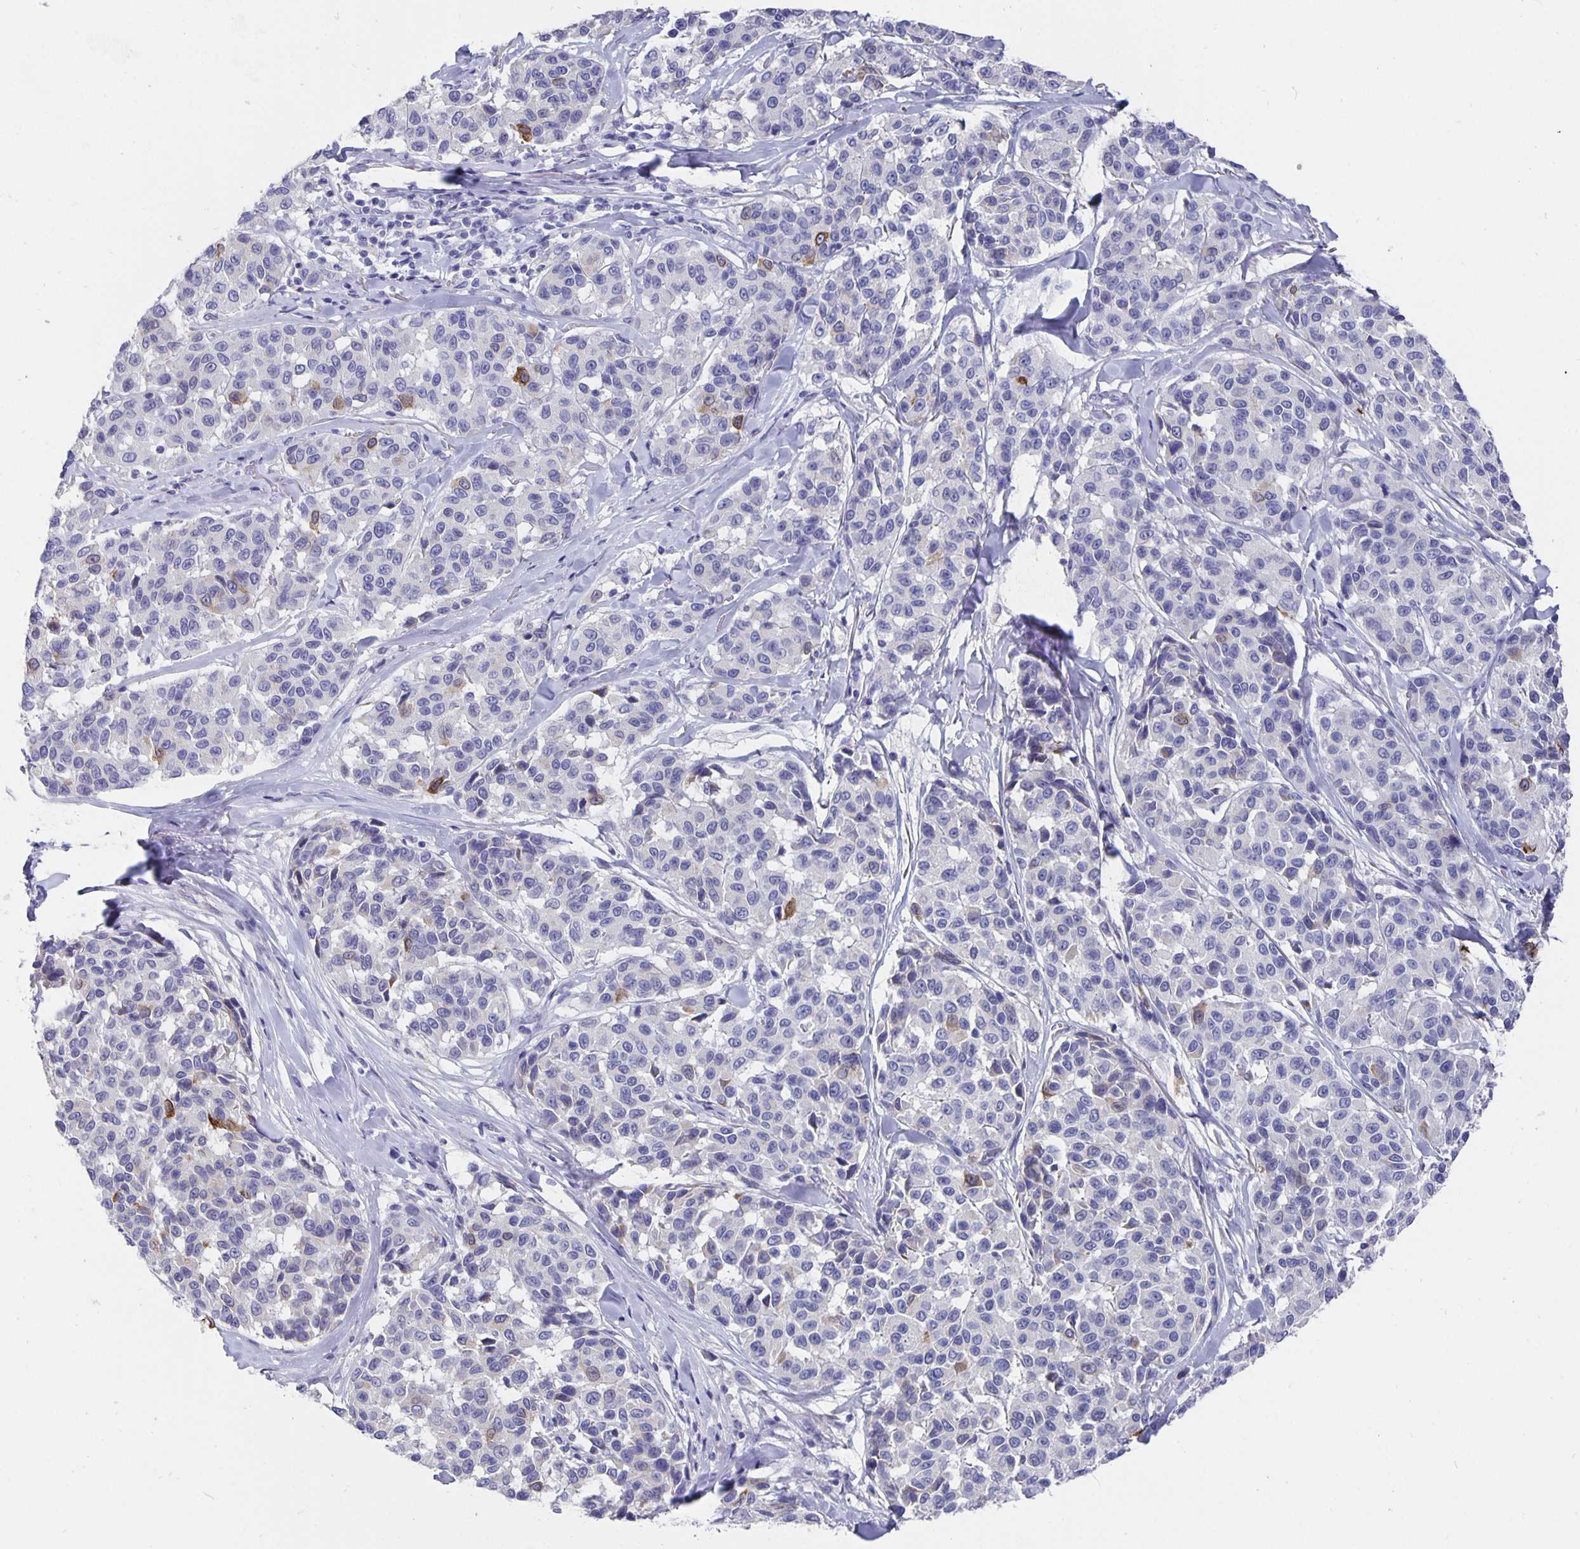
{"staining": {"intensity": "negative", "quantity": "none", "location": "none"}, "tissue": "melanoma", "cell_type": "Tumor cells", "image_type": "cancer", "snomed": [{"axis": "morphology", "description": "Malignant melanoma, NOS"}, {"axis": "topography", "description": "Skin"}], "caption": "Melanoma was stained to show a protein in brown. There is no significant expression in tumor cells.", "gene": "CFAP74", "patient": {"sex": "female", "age": 66}}